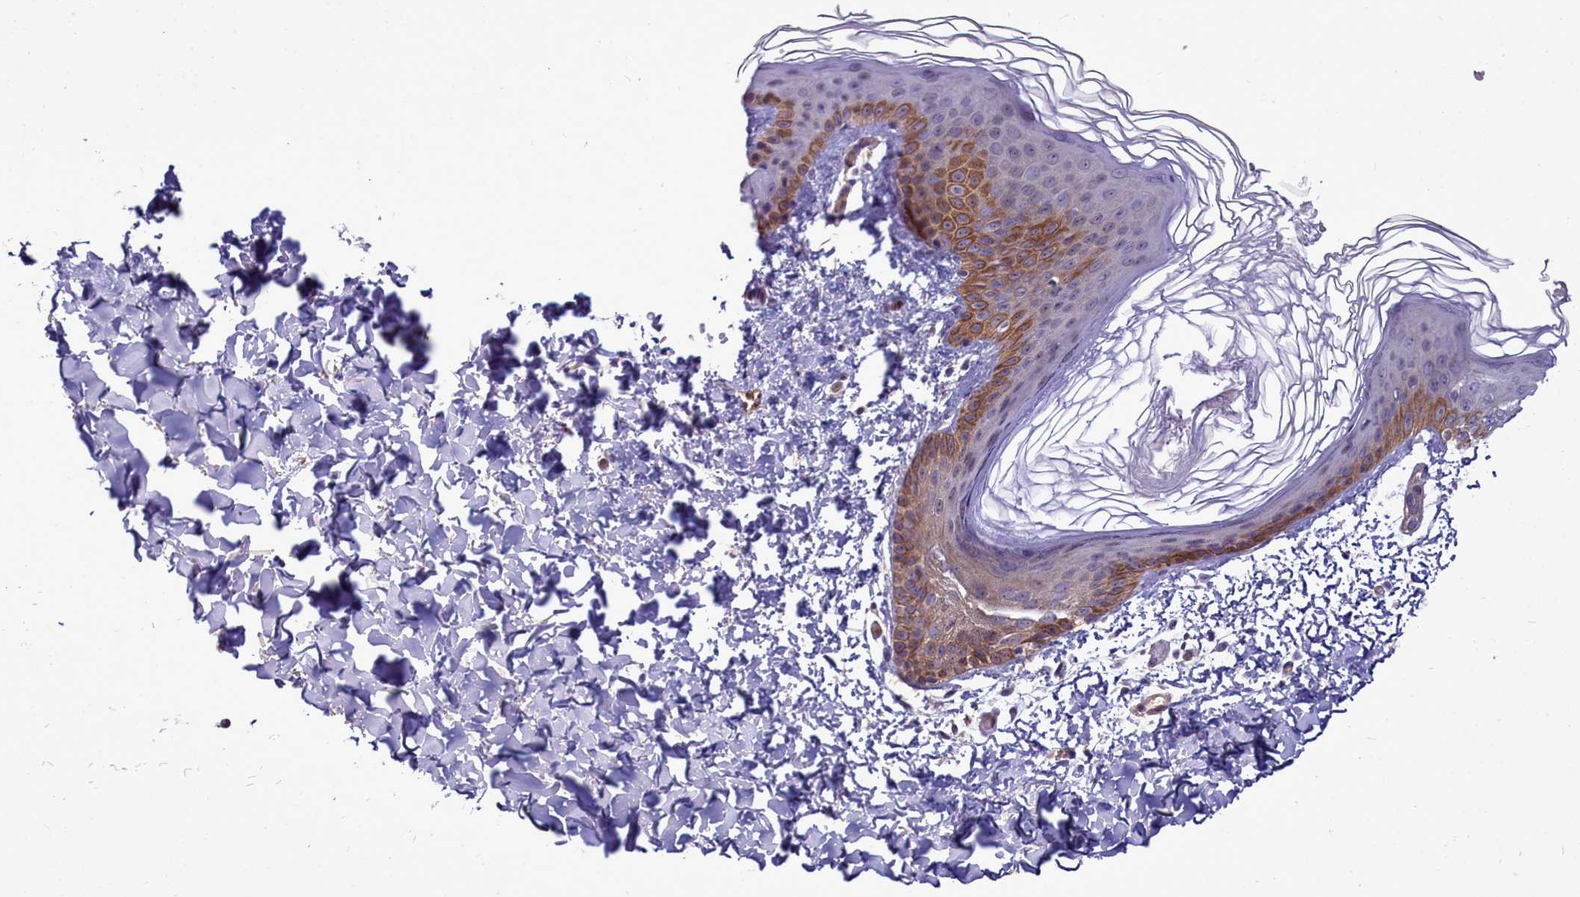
{"staining": {"intensity": "negative", "quantity": "none", "location": "none"}, "tissue": "skin", "cell_type": "Fibroblasts", "image_type": "normal", "snomed": [{"axis": "morphology", "description": "Normal tissue, NOS"}, {"axis": "topography", "description": "Skin"}], "caption": "An immunohistochemistry (IHC) image of benign skin is shown. There is no staining in fibroblasts of skin. (DAB (3,3'-diaminobenzidine) immunohistochemistry (IHC) with hematoxylin counter stain).", "gene": "BCAR1", "patient": {"sex": "female", "age": 58}}